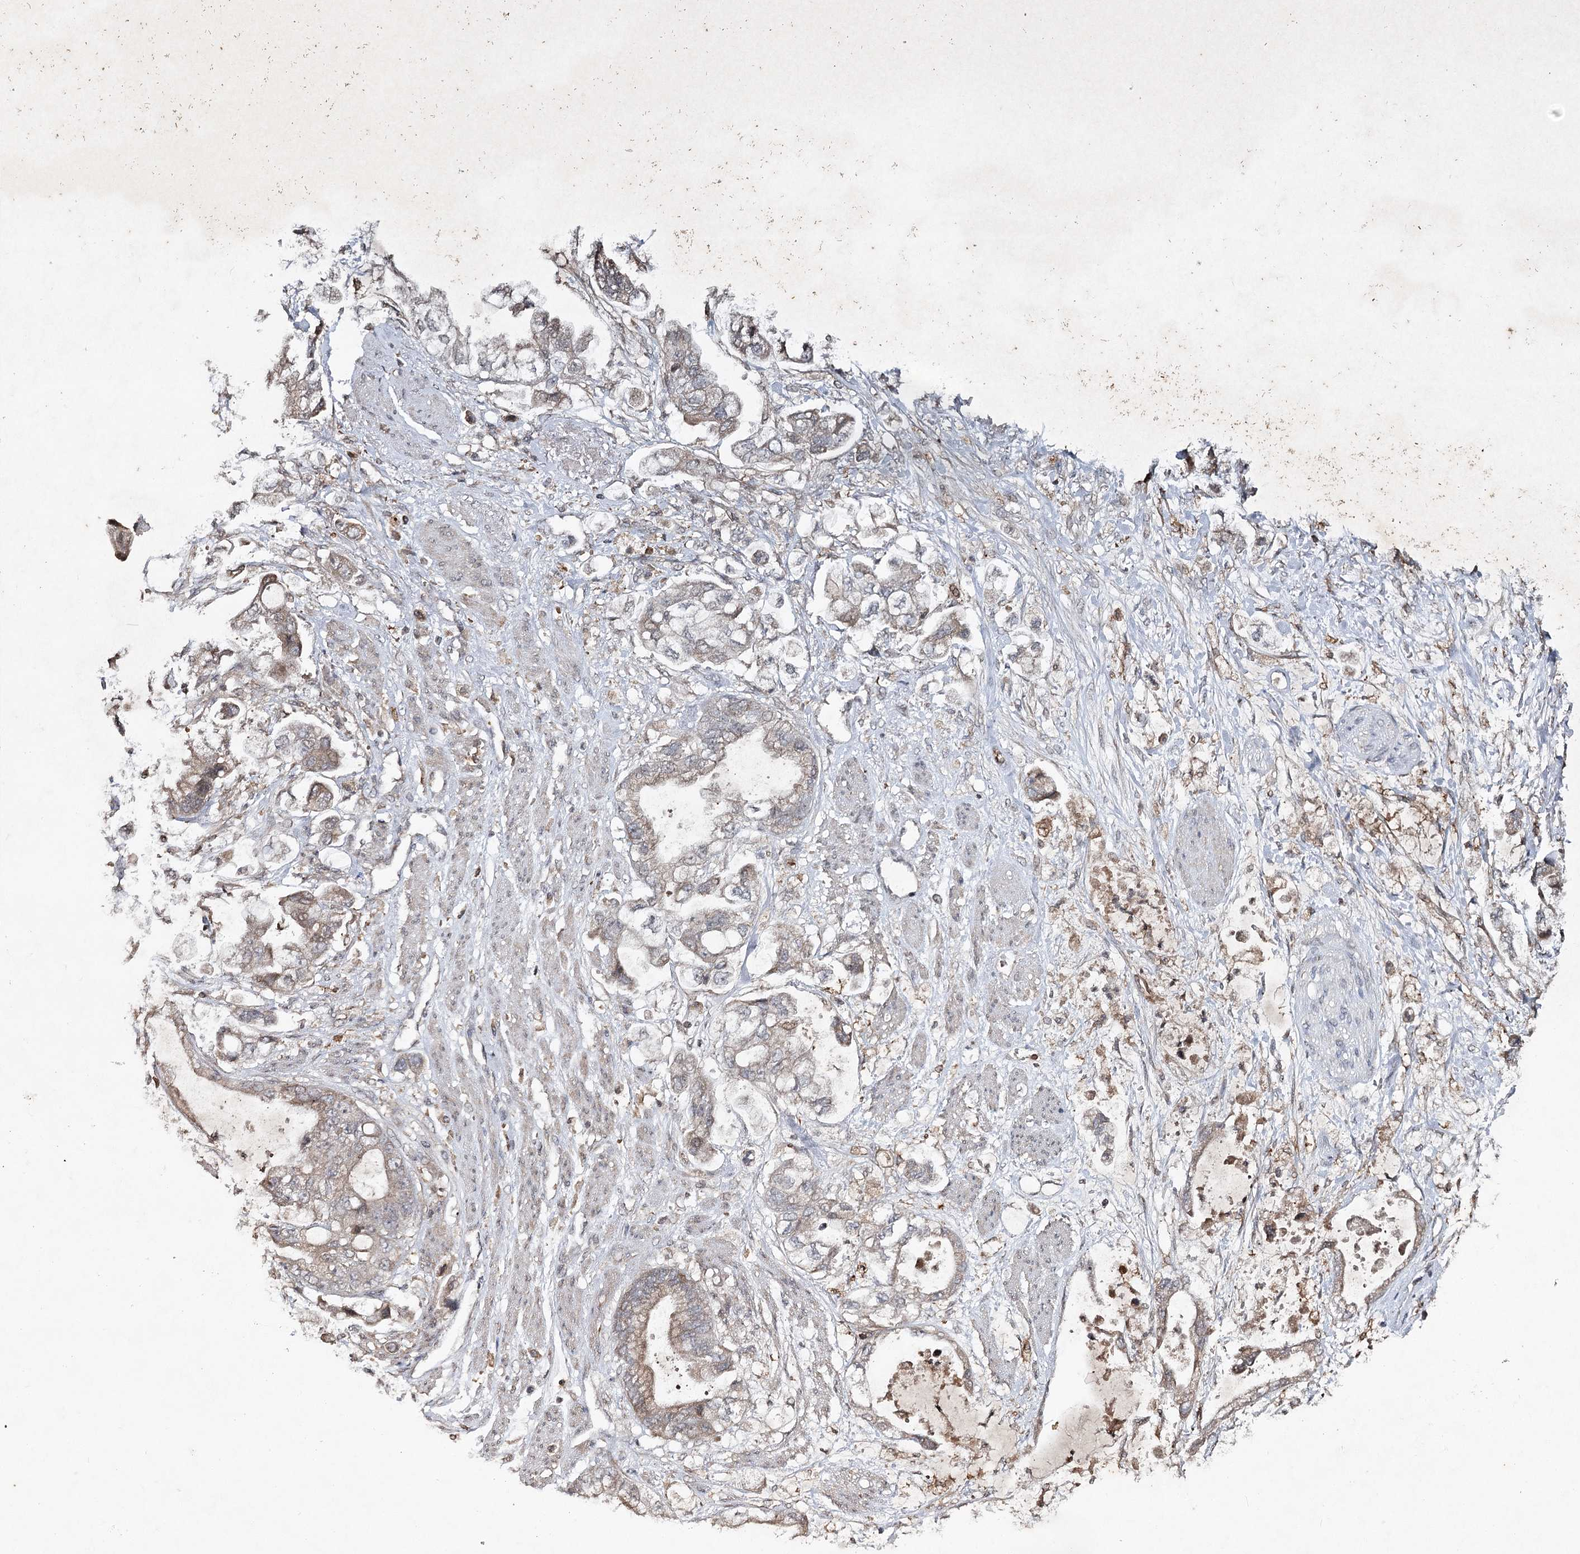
{"staining": {"intensity": "weak", "quantity": "<25%", "location": "cytoplasmic/membranous"}, "tissue": "stomach cancer", "cell_type": "Tumor cells", "image_type": "cancer", "snomed": [{"axis": "morphology", "description": "Adenocarcinoma, NOS"}, {"axis": "topography", "description": "Stomach"}], "caption": "Immunohistochemical staining of human adenocarcinoma (stomach) exhibits no significant positivity in tumor cells. (DAB immunohistochemistry (IHC) visualized using brightfield microscopy, high magnification).", "gene": "CYP2B6", "patient": {"sex": "male", "age": 62}}